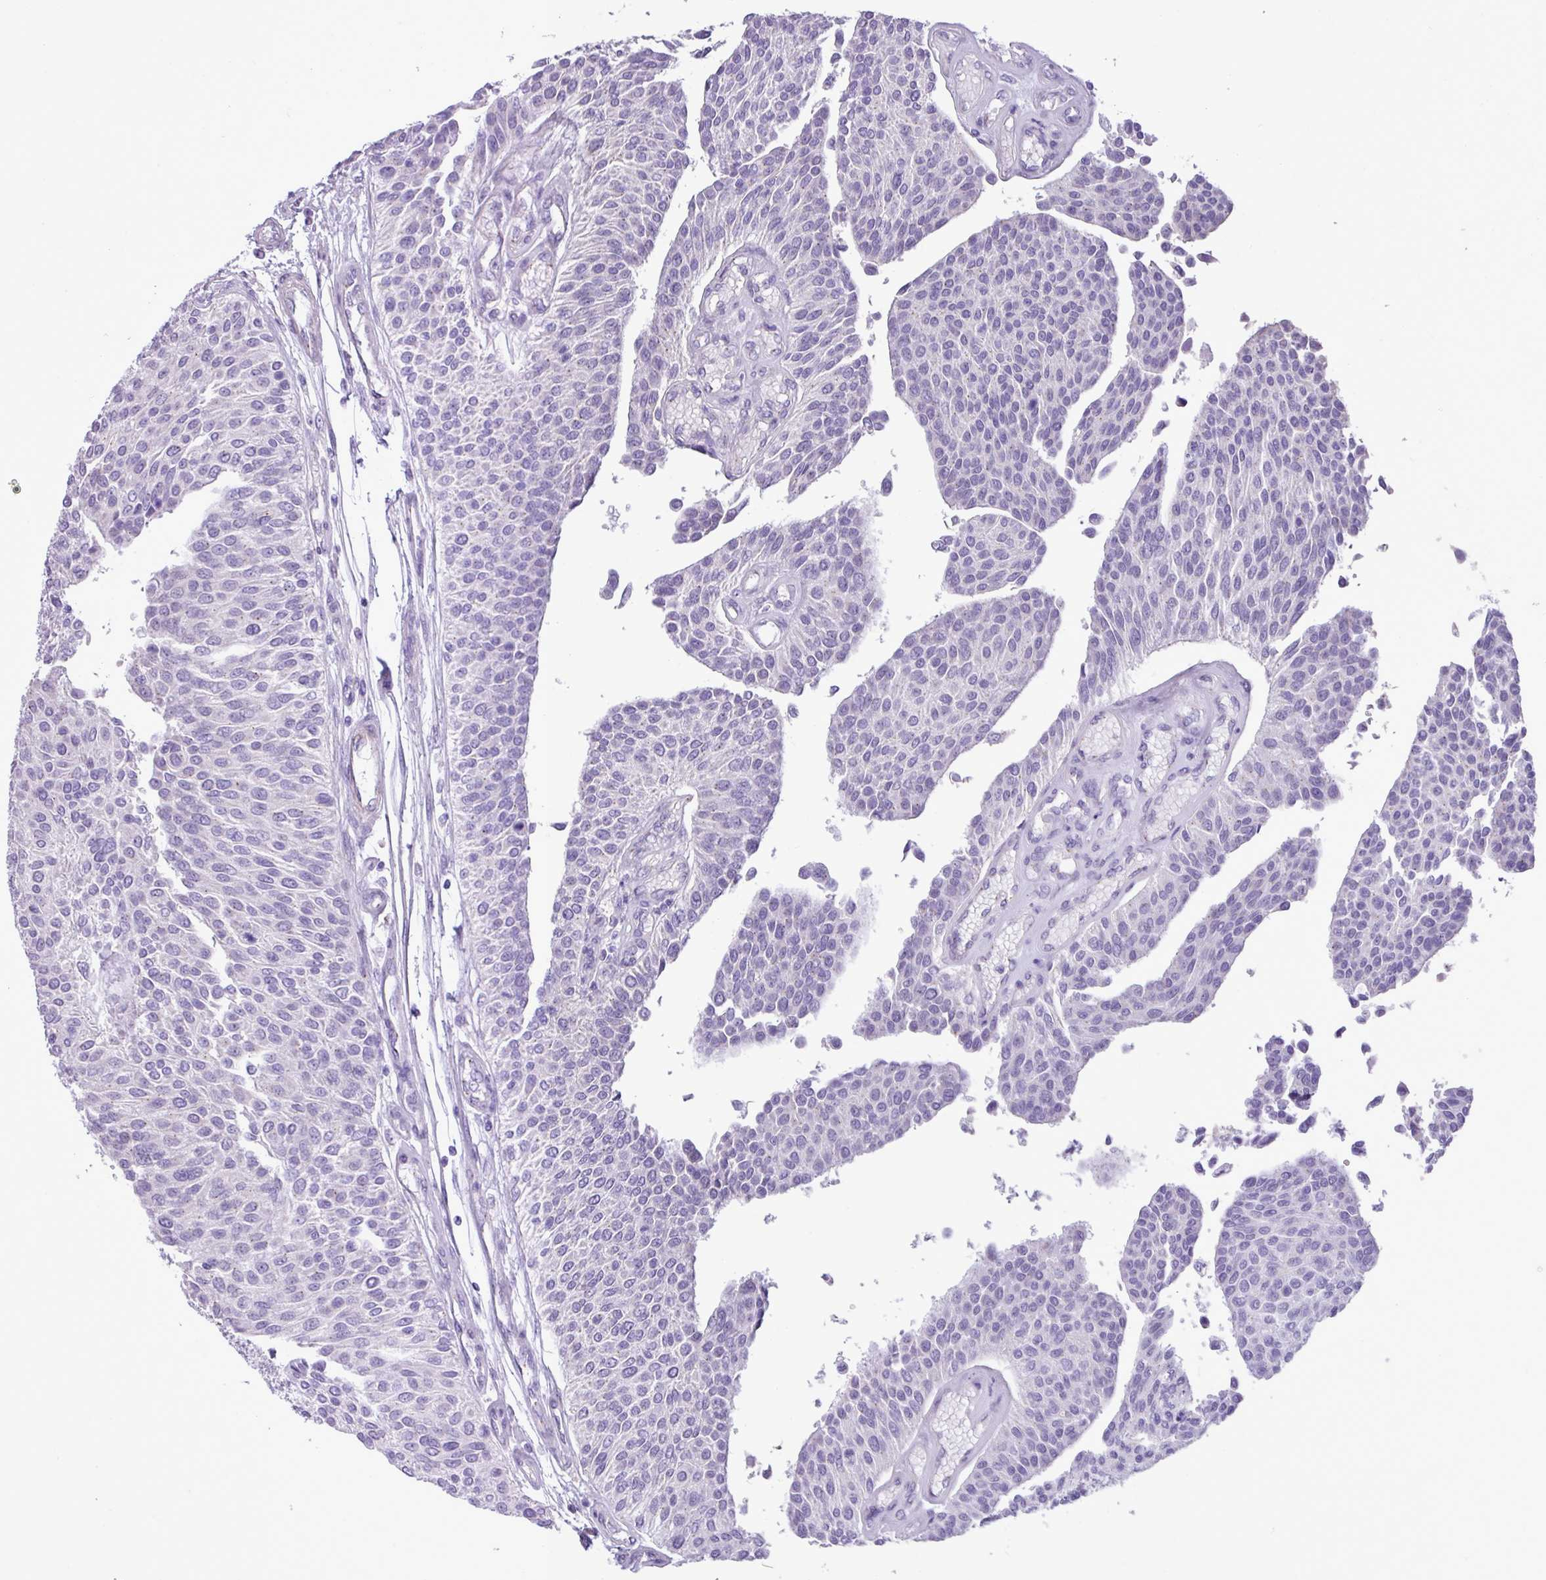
{"staining": {"intensity": "negative", "quantity": "none", "location": "none"}, "tissue": "urothelial cancer", "cell_type": "Tumor cells", "image_type": "cancer", "snomed": [{"axis": "morphology", "description": "Urothelial carcinoma, NOS"}, {"axis": "topography", "description": "Urinary bladder"}], "caption": "A high-resolution image shows immunohistochemistry (IHC) staining of urothelial cancer, which shows no significant expression in tumor cells.", "gene": "SPINK8", "patient": {"sex": "male", "age": 55}}